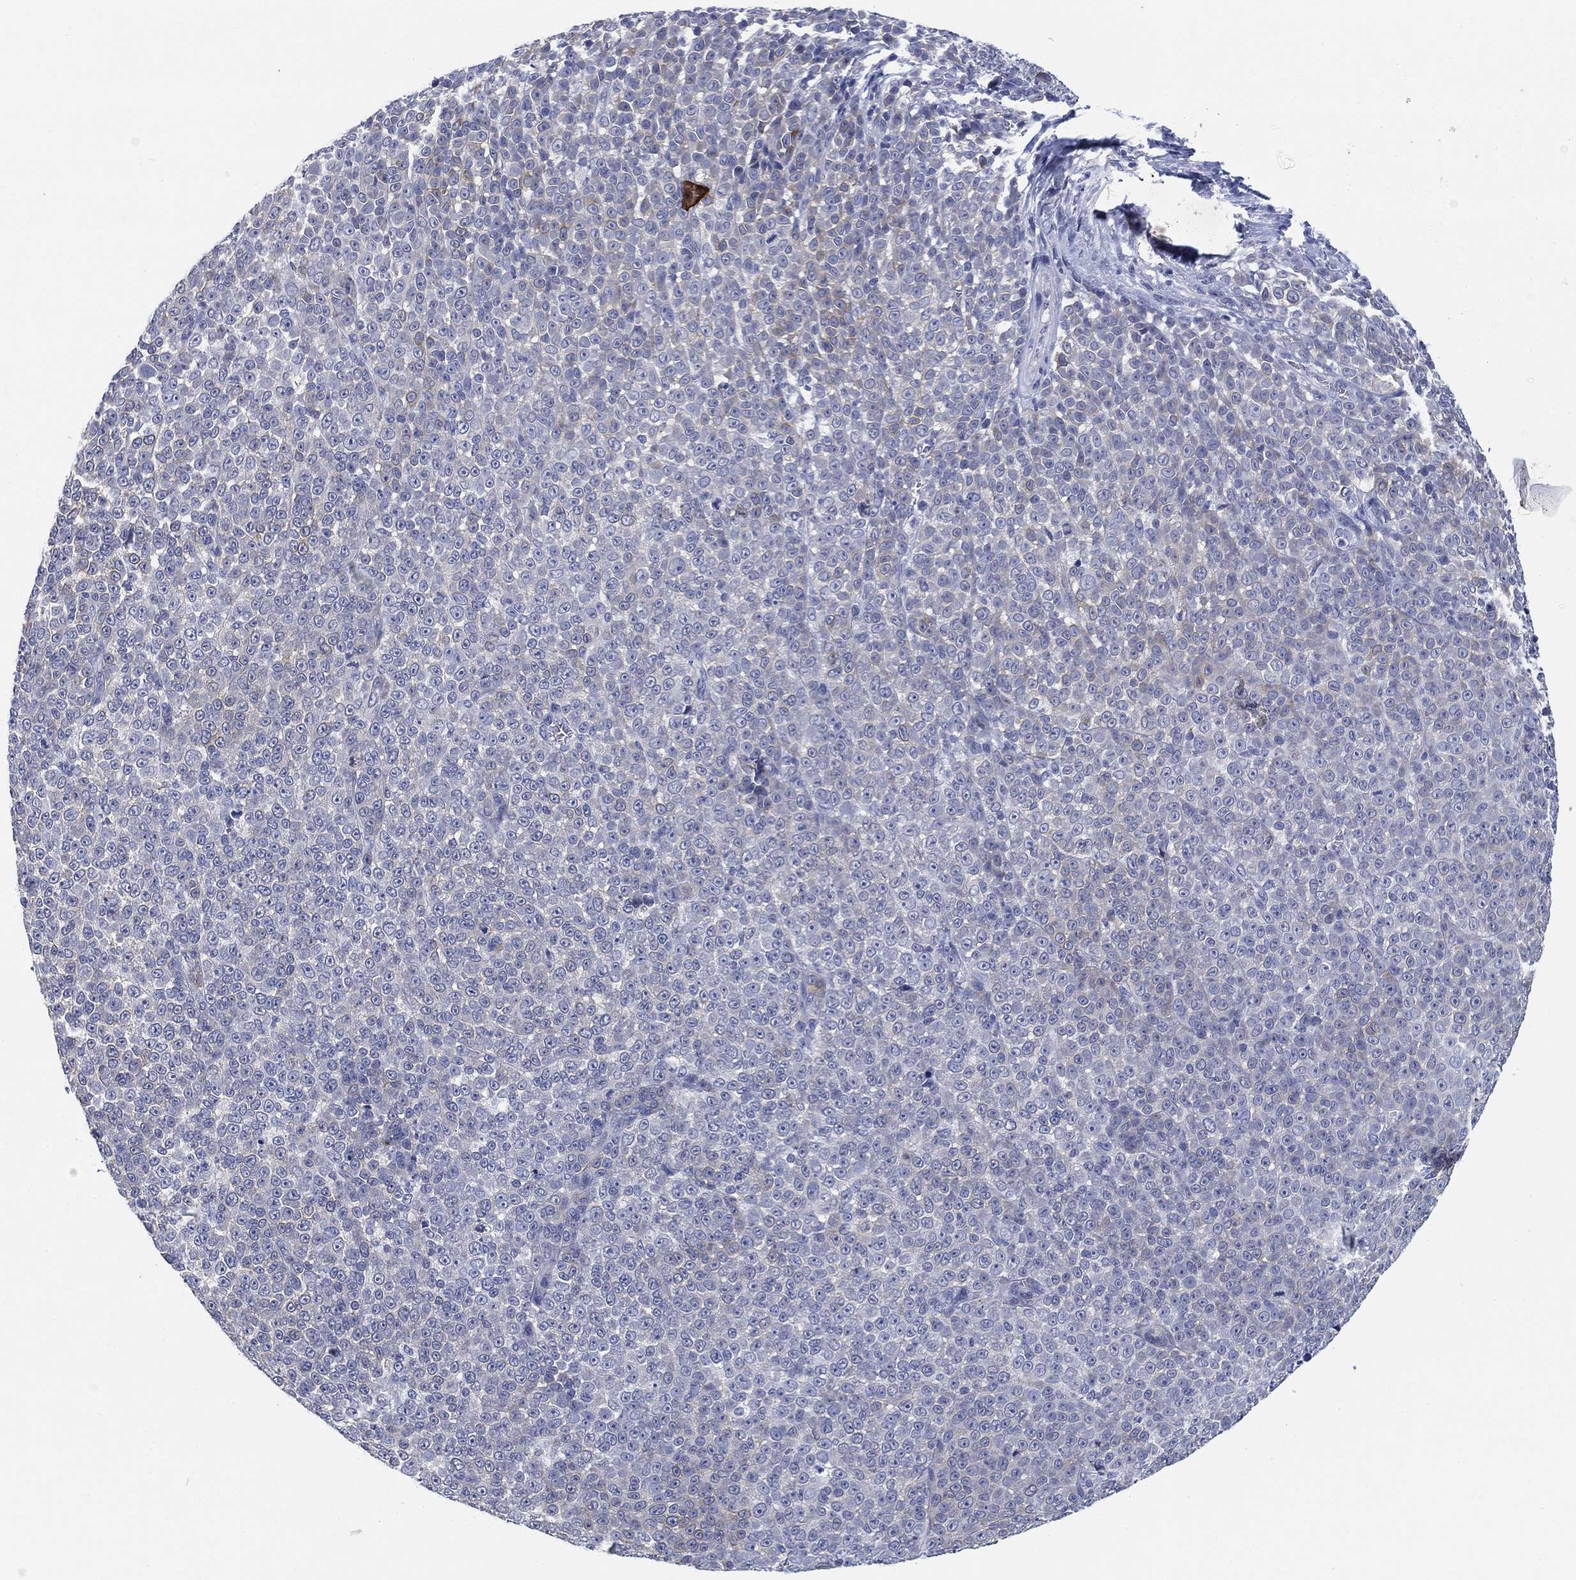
{"staining": {"intensity": "weak", "quantity": "<25%", "location": "cytoplasmic/membranous"}, "tissue": "melanoma", "cell_type": "Tumor cells", "image_type": "cancer", "snomed": [{"axis": "morphology", "description": "Malignant melanoma, NOS"}, {"axis": "topography", "description": "Skin"}], "caption": "Human melanoma stained for a protein using IHC demonstrates no positivity in tumor cells.", "gene": "CLUL1", "patient": {"sex": "female", "age": 95}}